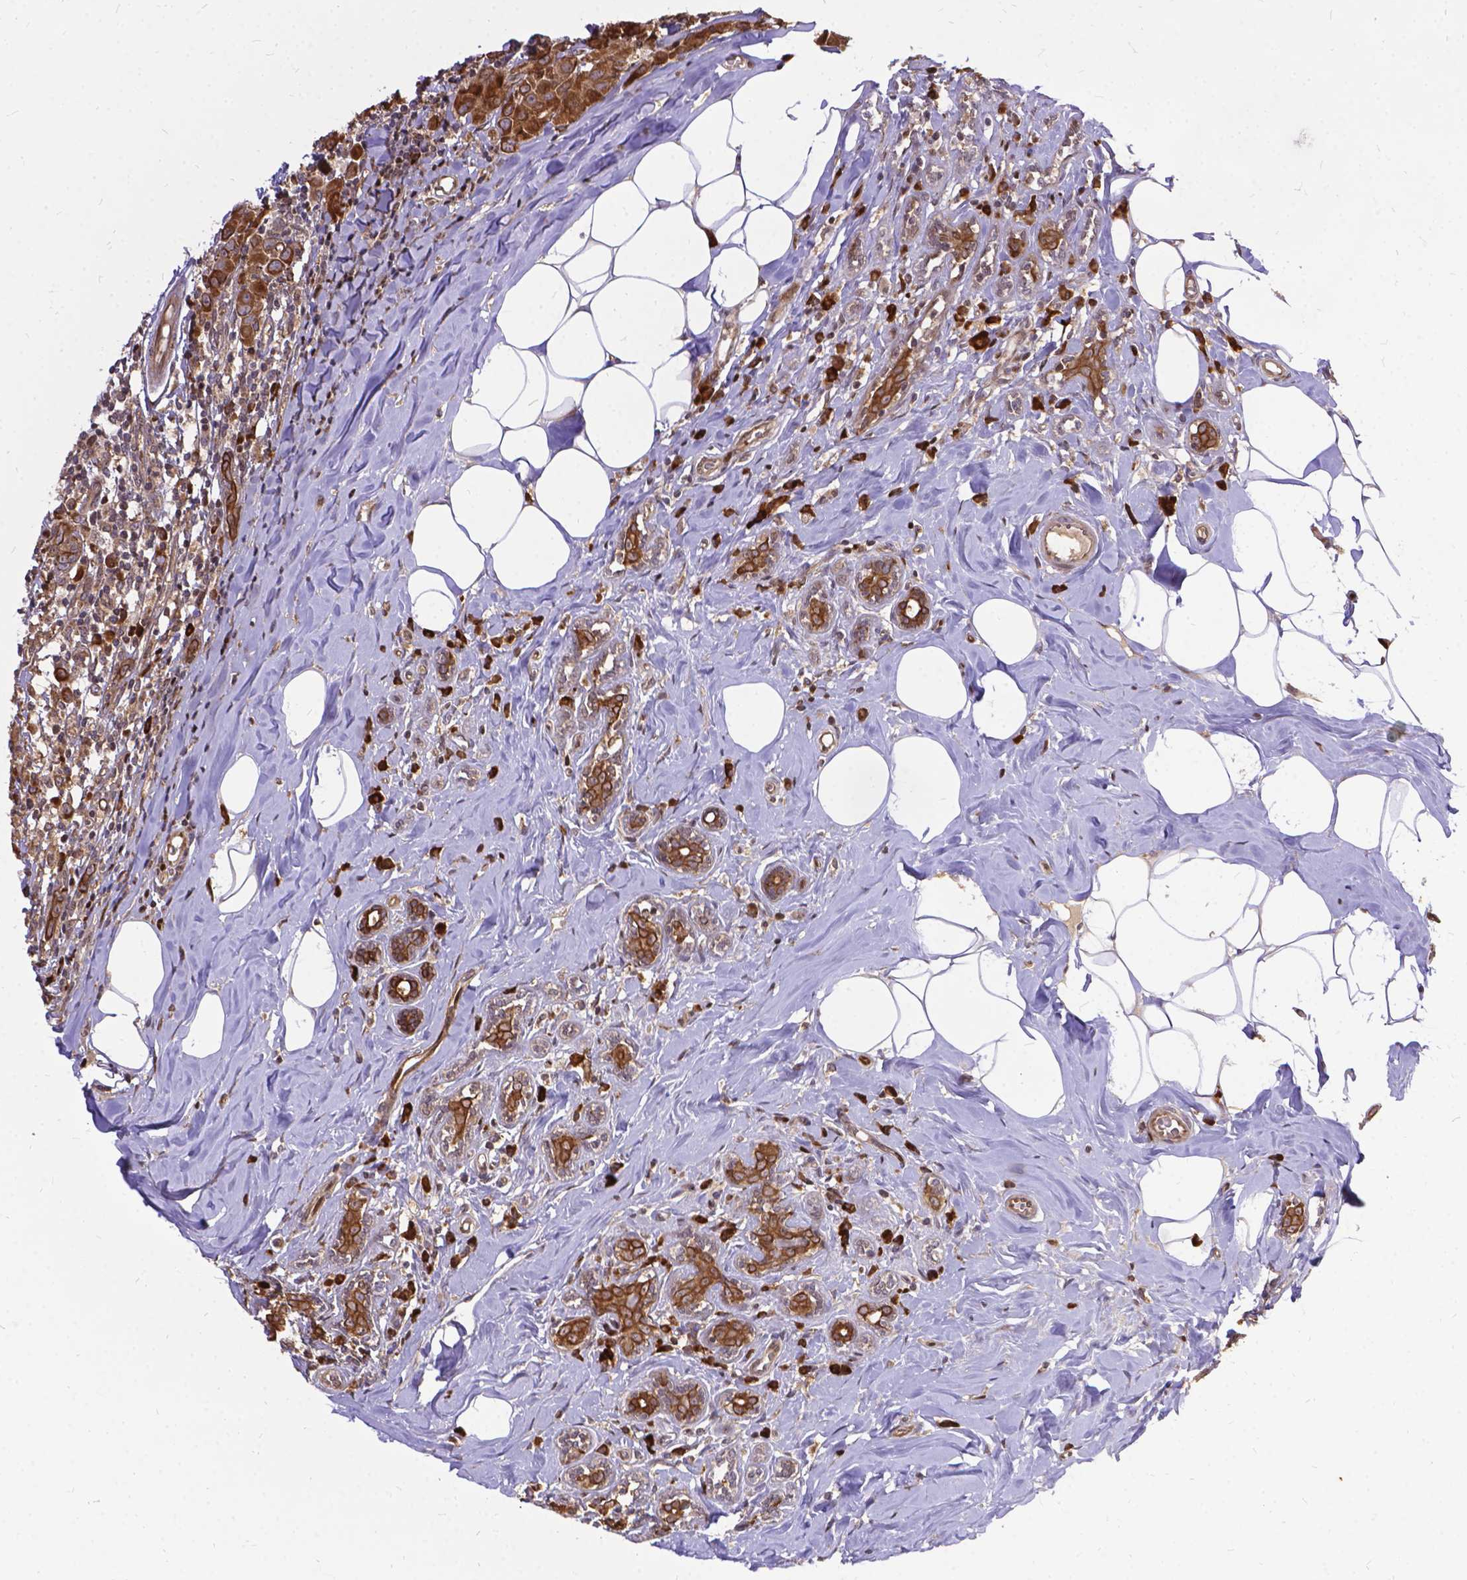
{"staining": {"intensity": "moderate", "quantity": ">75%", "location": "cytoplasmic/membranous"}, "tissue": "breast cancer", "cell_type": "Tumor cells", "image_type": "cancer", "snomed": [{"axis": "morphology", "description": "Normal tissue, NOS"}, {"axis": "morphology", "description": "Duct carcinoma"}, {"axis": "topography", "description": "Breast"}], "caption": "DAB immunohistochemical staining of human breast cancer (intraductal carcinoma) reveals moderate cytoplasmic/membranous protein staining in approximately >75% of tumor cells. Nuclei are stained in blue.", "gene": "DENND6A", "patient": {"sex": "female", "age": 43}}